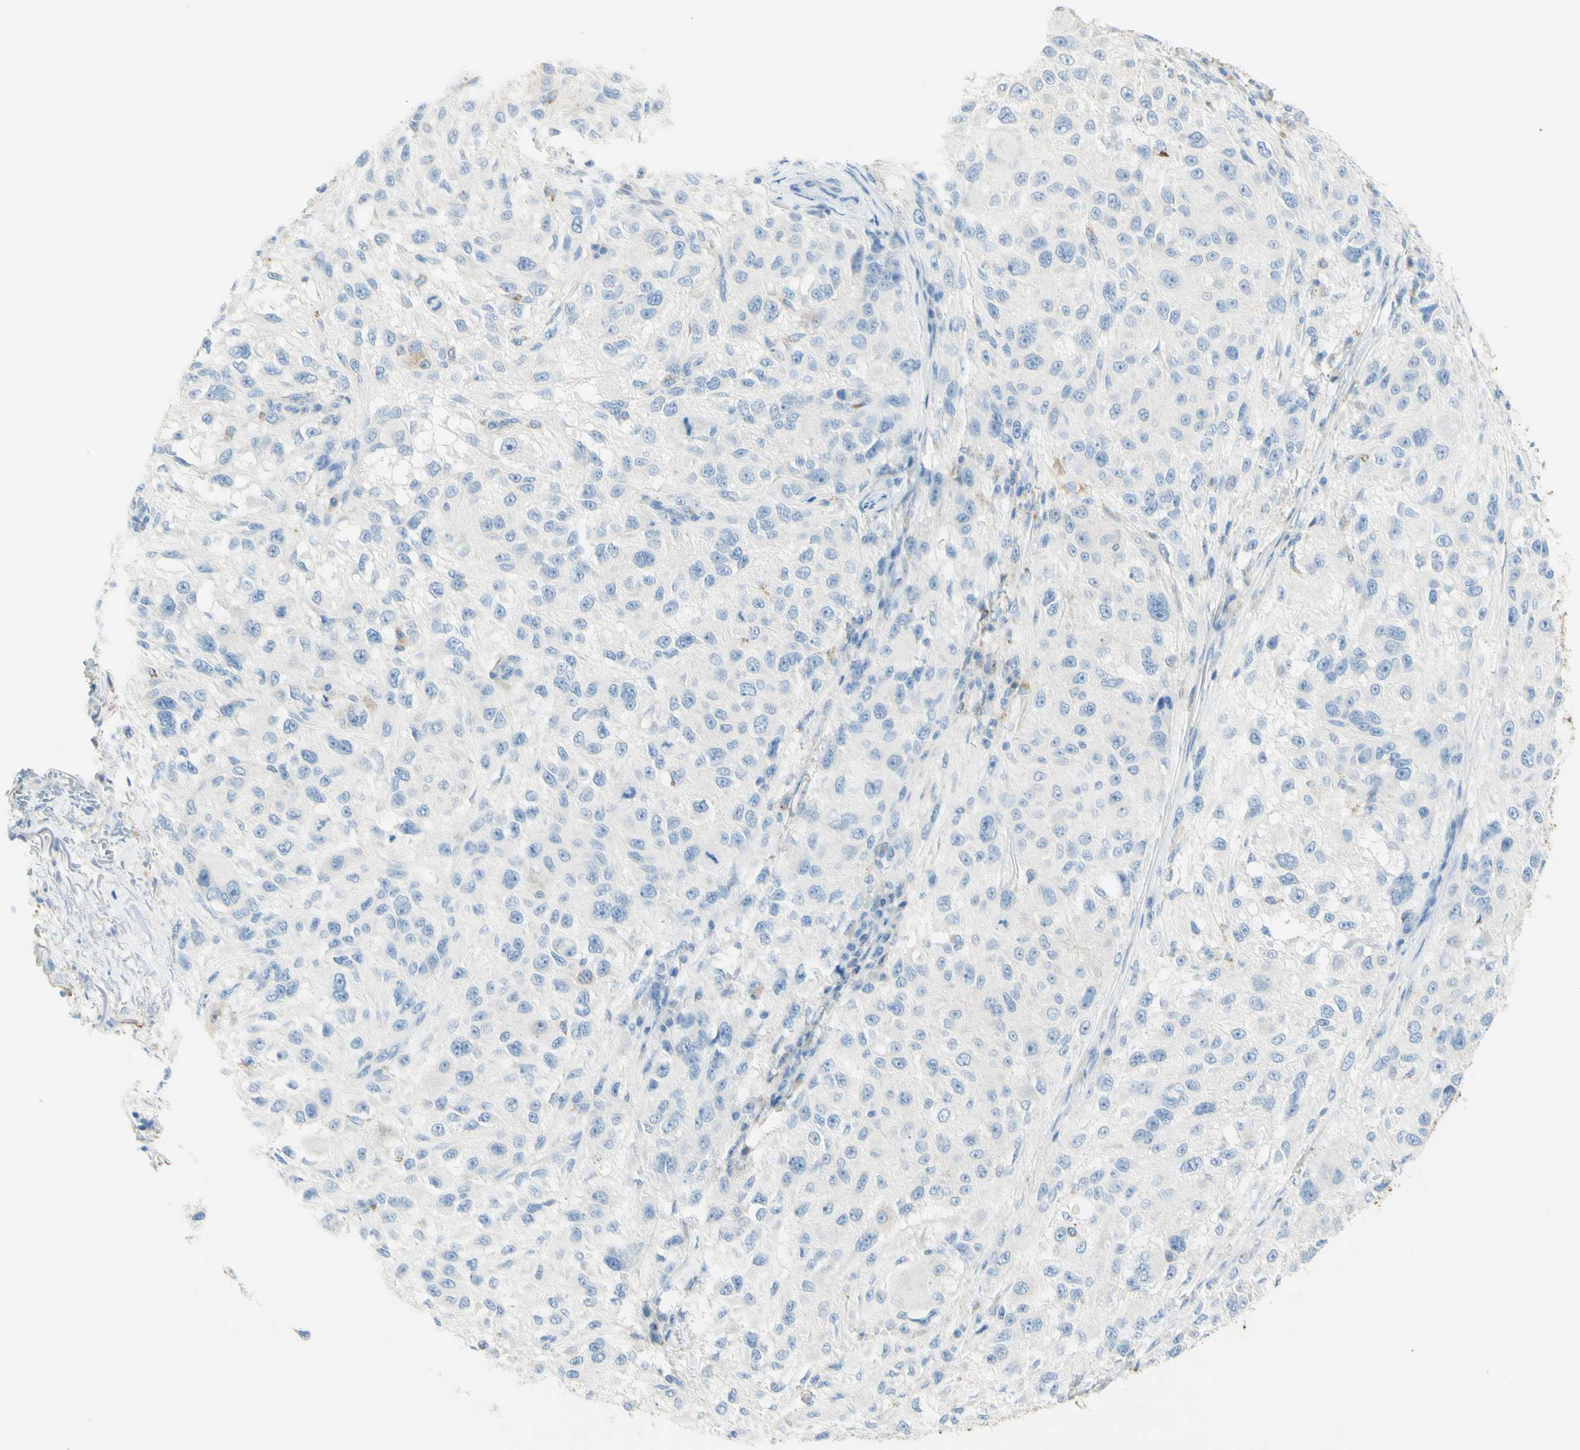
{"staining": {"intensity": "negative", "quantity": "none", "location": "none"}, "tissue": "melanoma", "cell_type": "Tumor cells", "image_type": "cancer", "snomed": [{"axis": "morphology", "description": "Necrosis, NOS"}, {"axis": "morphology", "description": "Malignant melanoma, NOS"}, {"axis": "topography", "description": "Skin"}], "caption": "Tumor cells are negative for protein expression in human malignant melanoma.", "gene": "TSPAN1", "patient": {"sex": "female", "age": 87}}